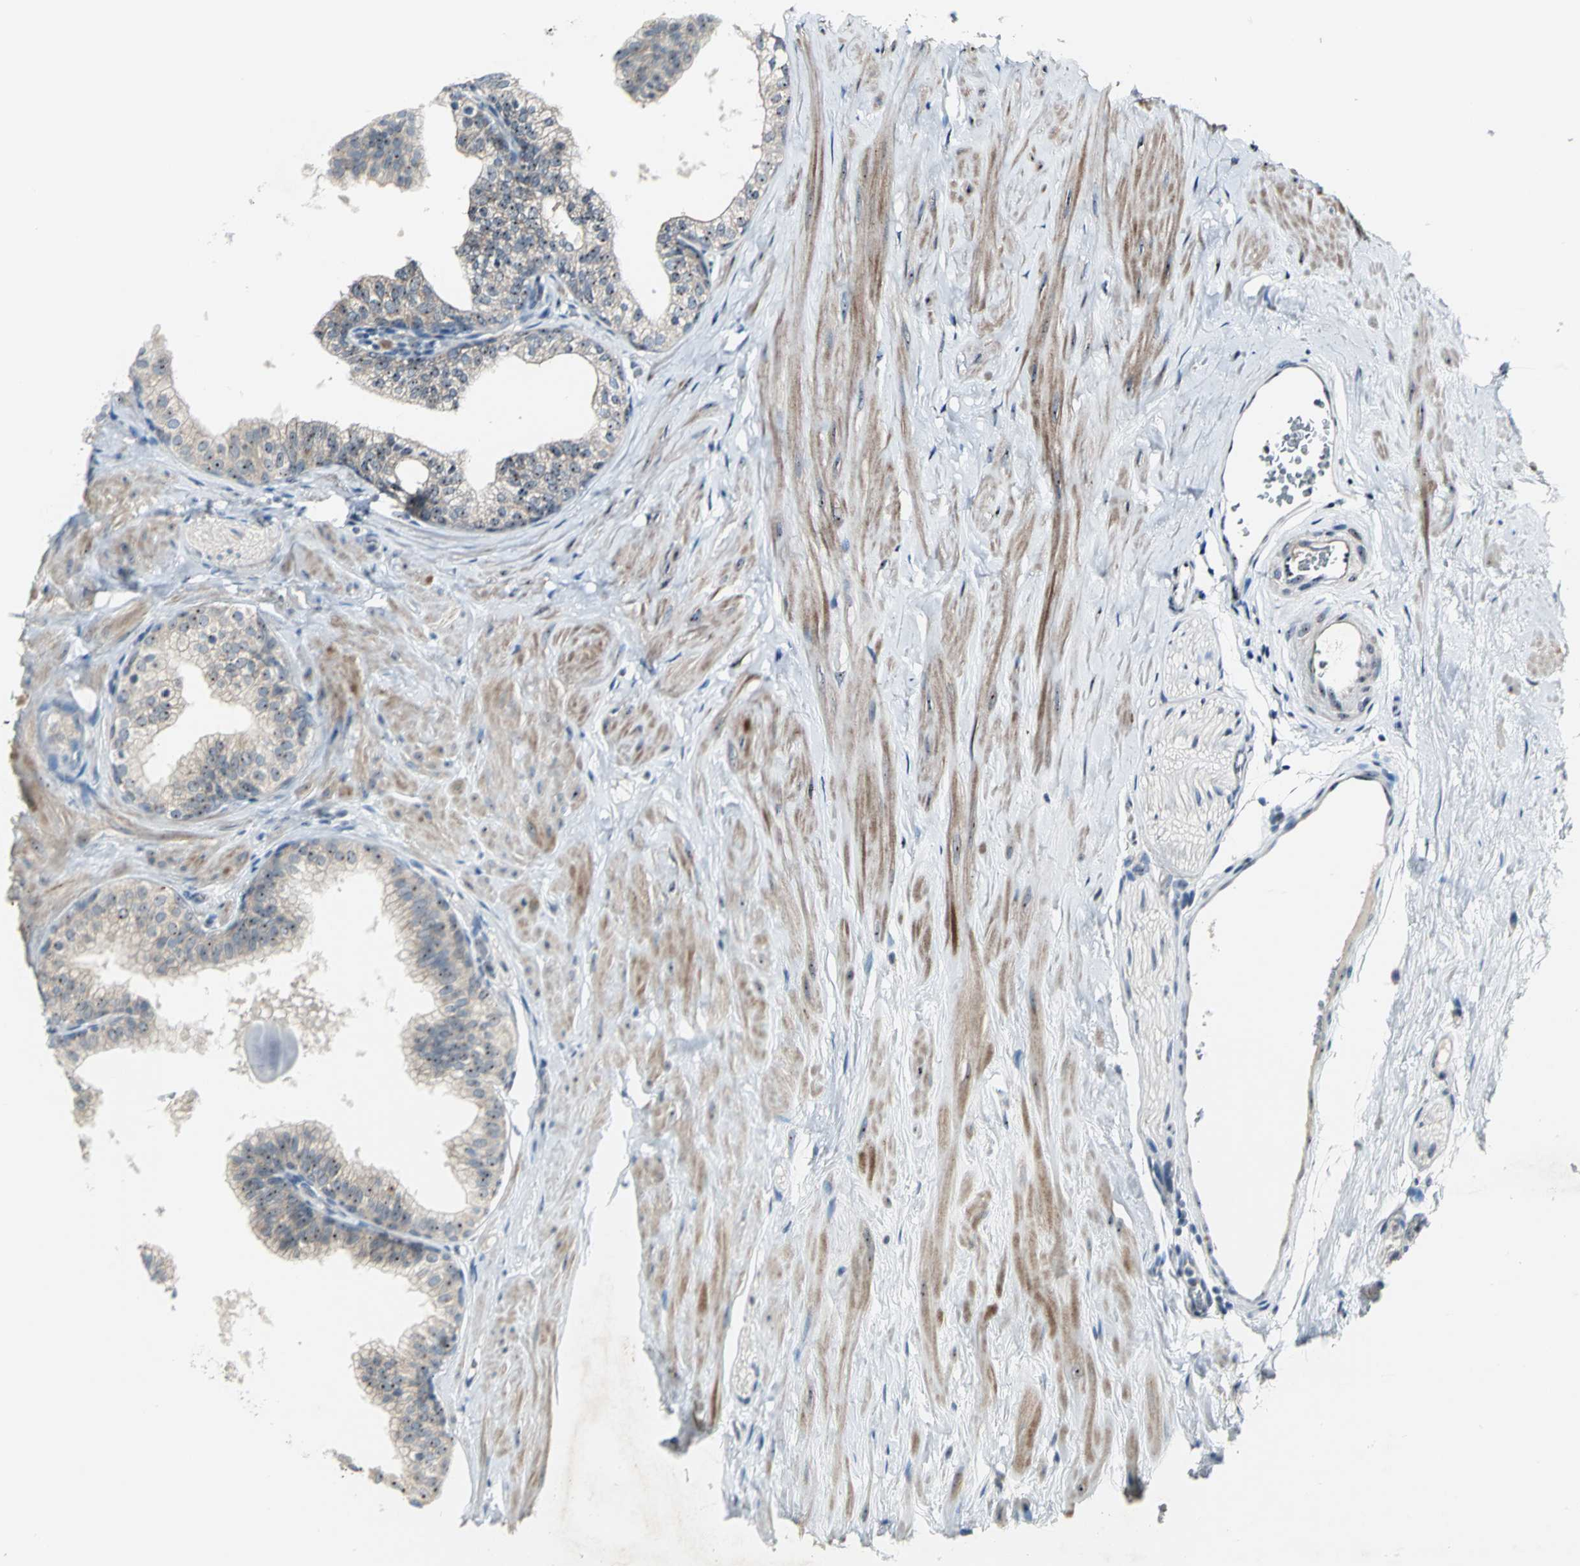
{"staining": {"intensity": "moderate", "quantity": ">75%", "location": "nuclear"}, "tissue": "prostate", "cell_type": "Glandular cells", "image_type": "normal", "snomed": [{"axis": "morphology", "description": "Normal tissue, NOS"}, {"axis": "topography", "description": "Prostate"}], "caption": "An image of prostate stained for a protein shows moderate nuclear brown staining in glandular cells.", "gene": "MYBBP1A", "patient": {"sex": "male", "age": 60}}